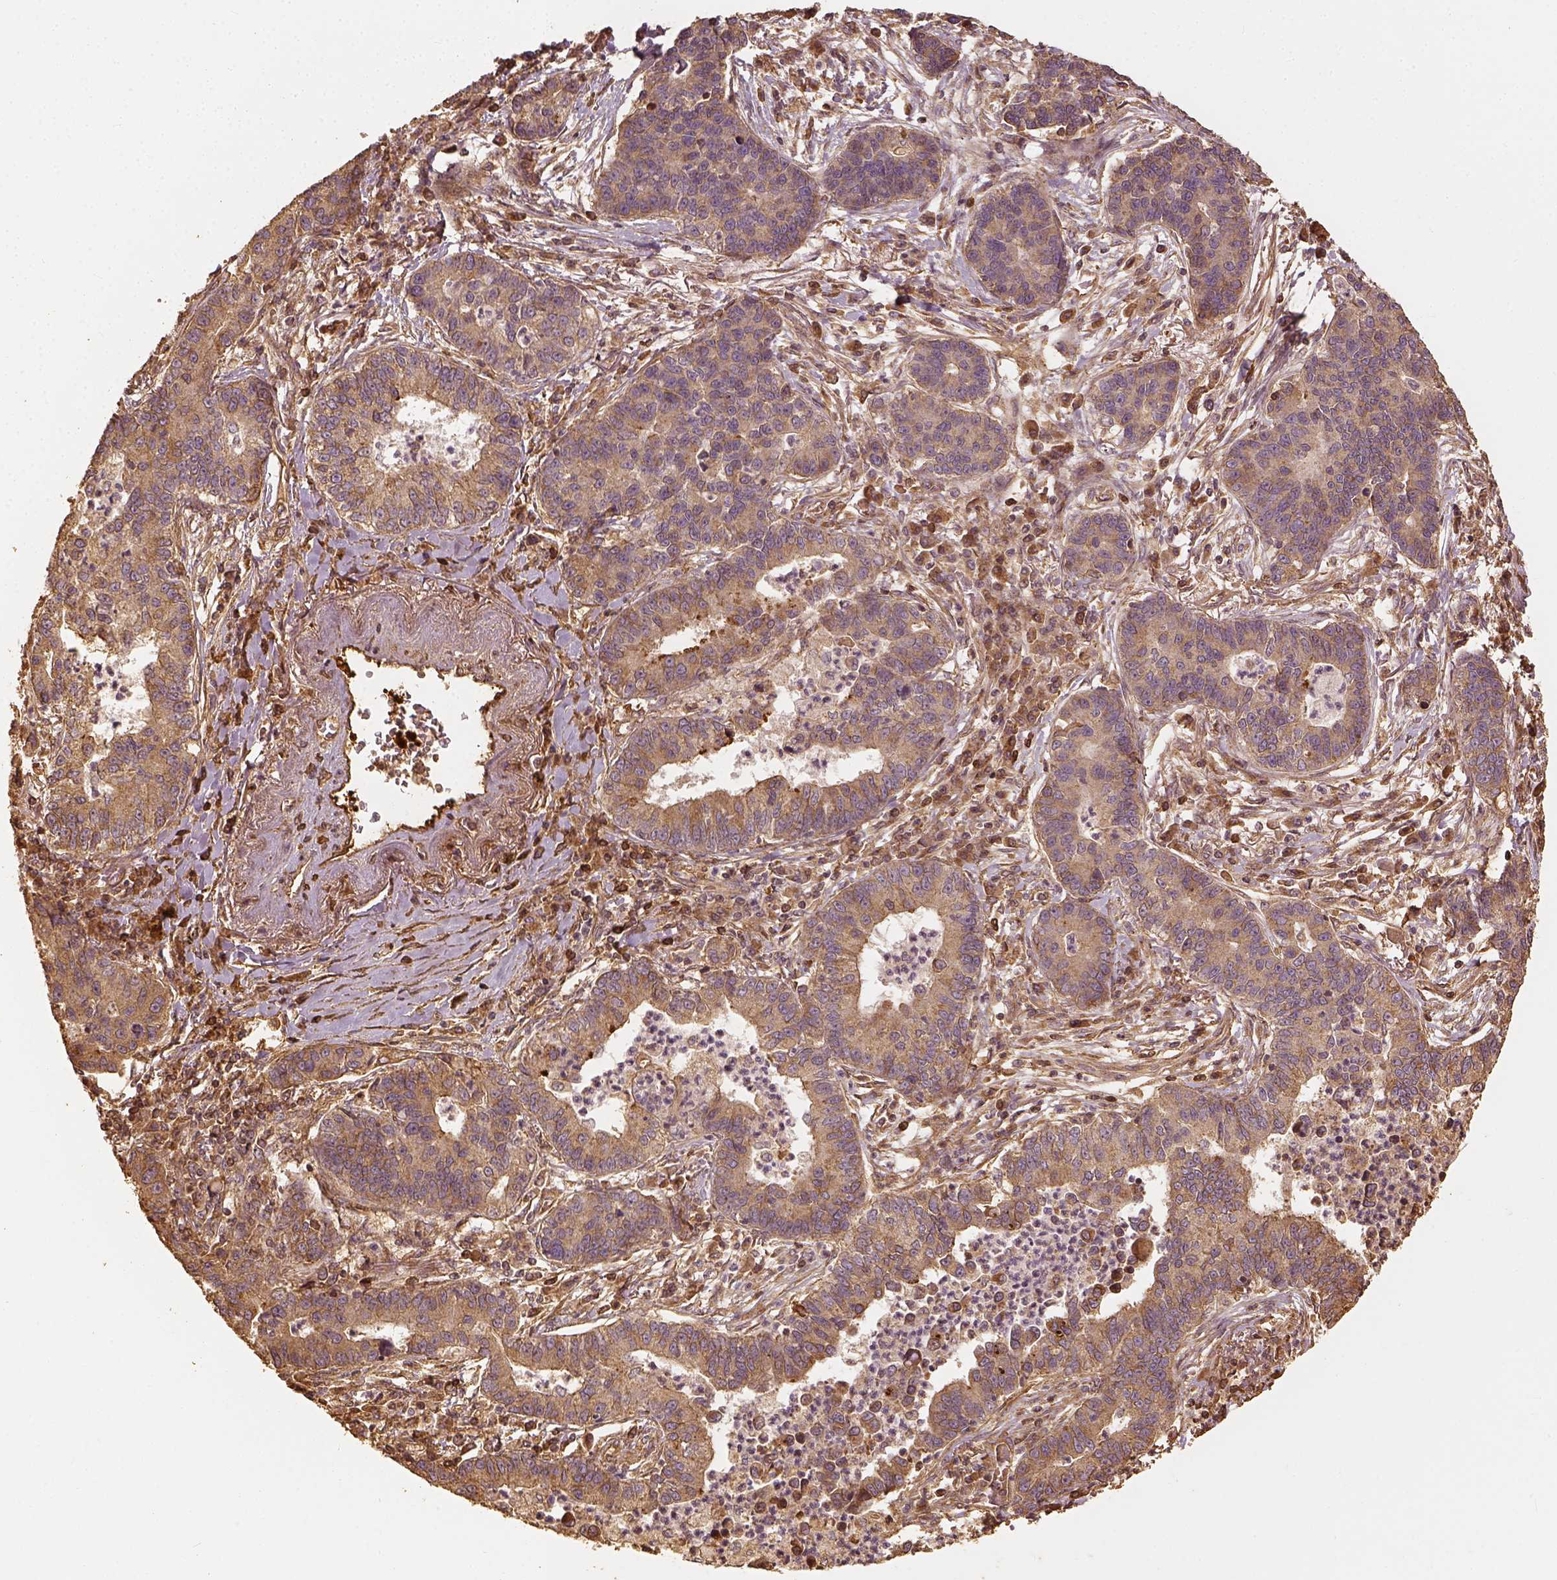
{"staining": {"intensity": "moderate", "quantity": ">75%", "location": "cytoplasmic/membranous"}, "tissue": "lung cancer", "cell_type": "Tumor cells", "image_type": "cancer", "snomed": [{"axis": "morphology", "description": "Adenocarcinoma, NOS"}, {"axis": "topography", "description": "Lung"}], "caption": "IHC staining of lung cancer (adenocarcinoma), which displays medium levels of moderate cytoplasmic/membranous staining in approximately >75% of tumor cells indicating moderate cytoplasmic/membranous protein expression. The staining was performed using DAB (brown) for protein detection and nuclei were counterstained in hematoxylin (blue).", "gene": "VEGFA", "patient": {"sex": "female", "age": 57}}